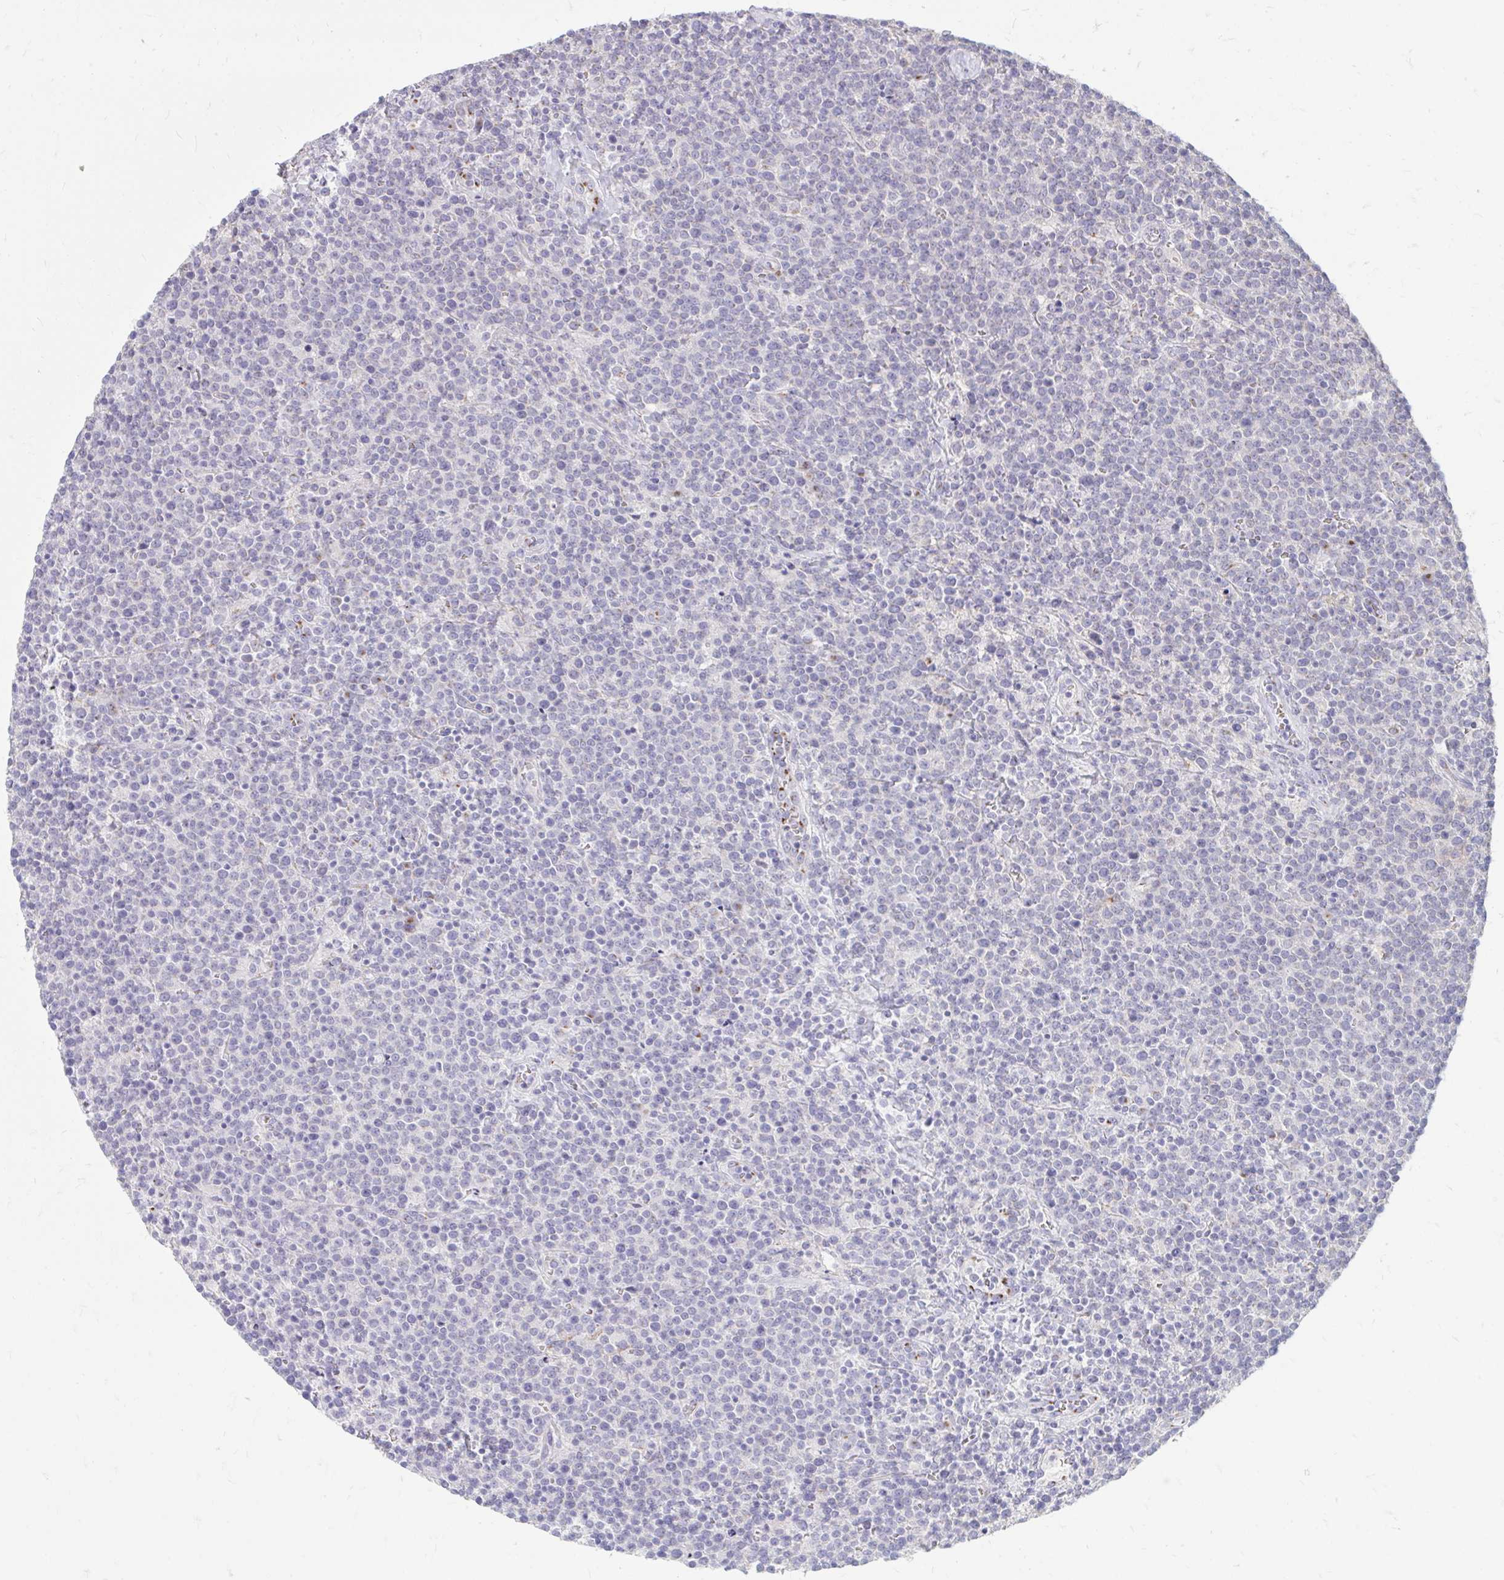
{"staining": {"intensity": "negative", "quantity": "none", "location": "none"}, "tissue": "lymphoma", "cell_type": "Tumor cells", "image_type": "cancer", "snomed": [{"axis": "morphology", "description": "Malignant lymphoma, non-Hodgkin's type, High grade"}, {"axis": "topography", "description": "Lymph node"}], "caption": "This is a photomicrograph of immunohistochemistry (IHC) staining of lymphoma, which shows no expression in tumor cells. The staining was performed using DAB (3,3'-diaminobenzidine) to visualize the protein expression in brown, while the nuclei were stained in blue with hematoxylin (Magnification: 20x).", "gene": "RAB6B", "patient": {"sex": "male", "age": 61}}